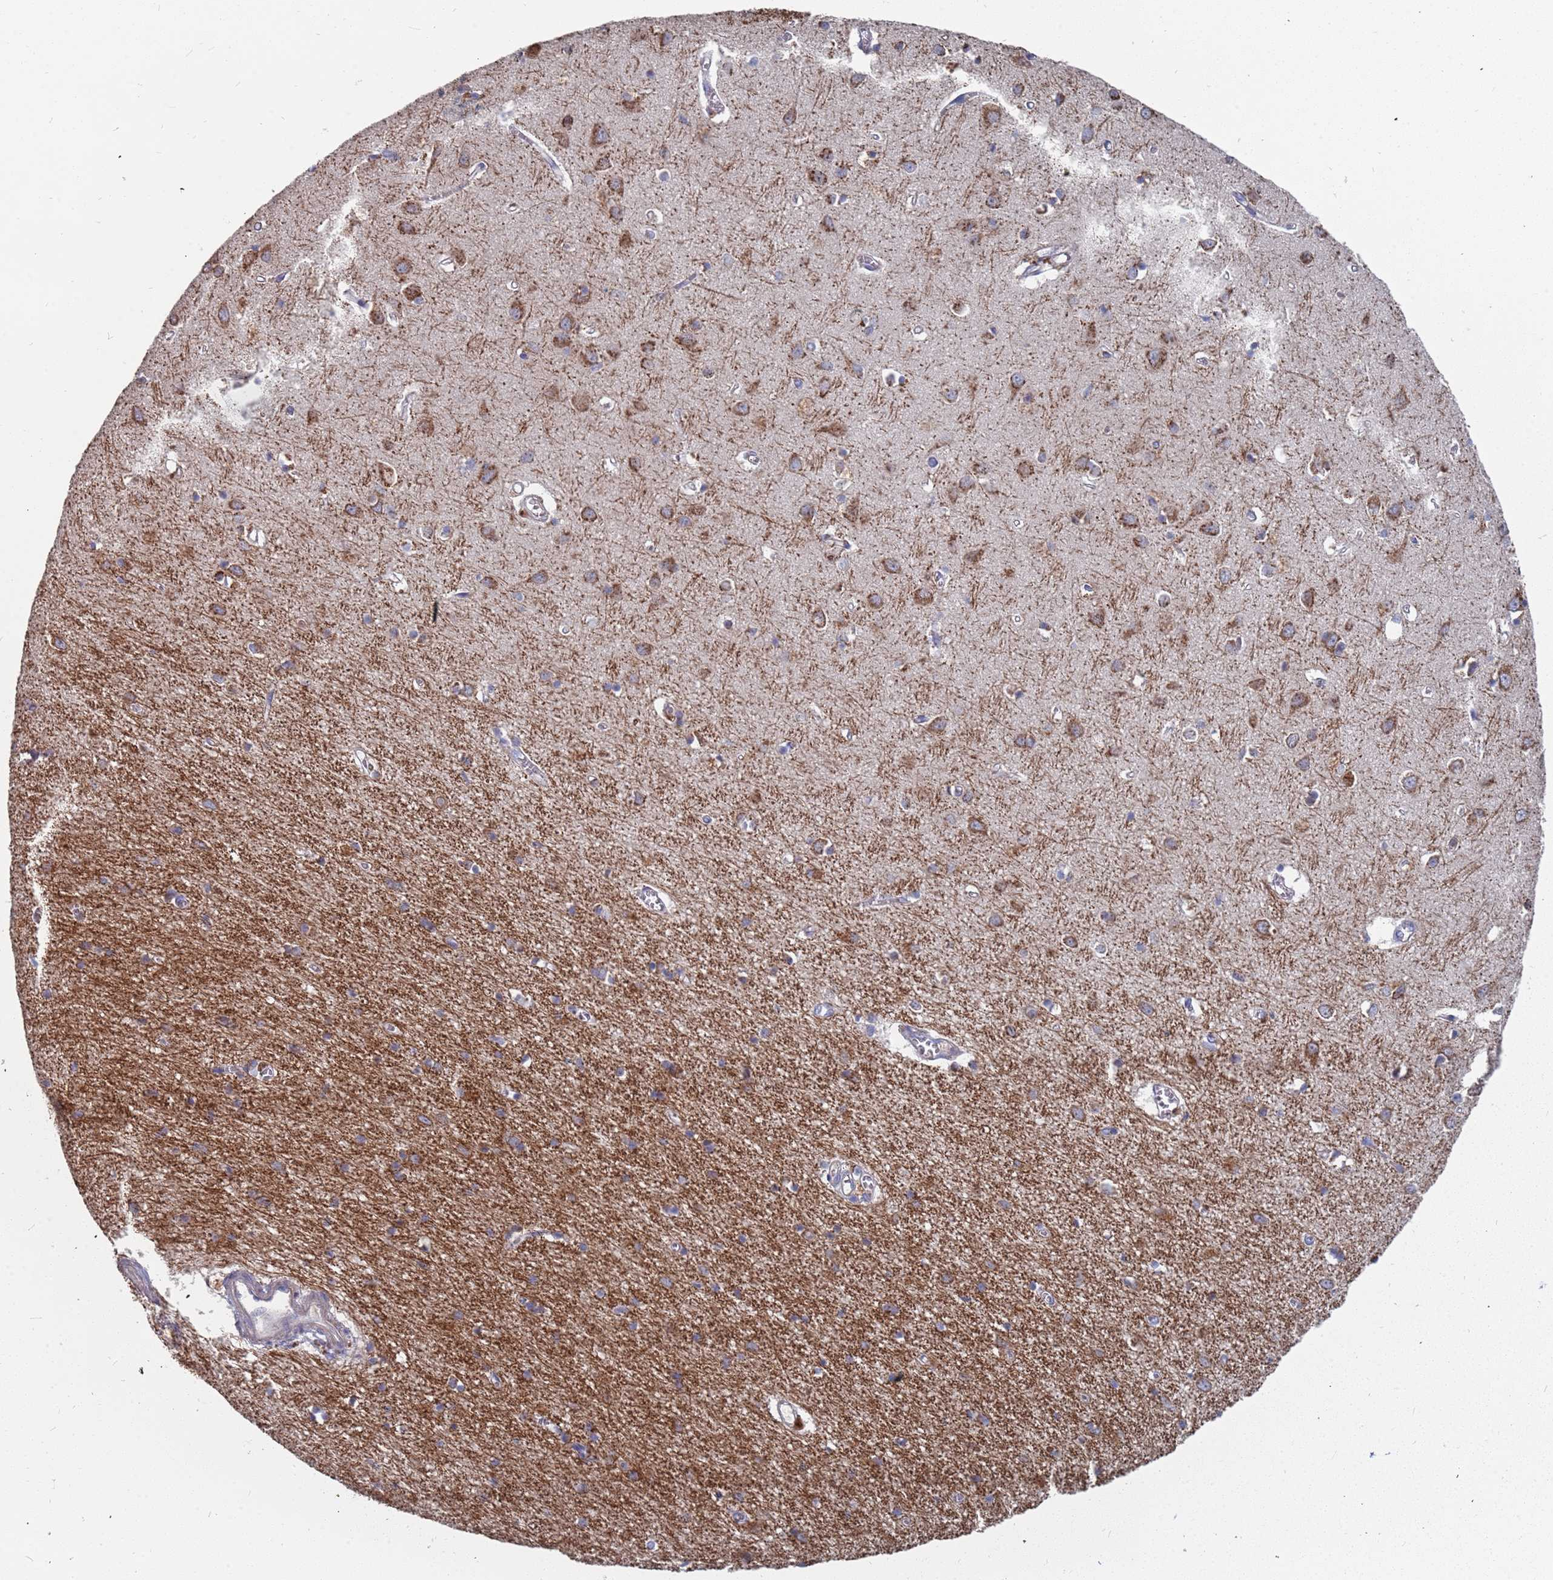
{"staining": {"intensity": "negative", "quantity": "none", "location": "none"}, "tissue": "cerebral cortex", "cell_type": "Endothelial cells", "image_type": "normal", "snomed": [{"axis": "morphology", "description": "Normal tissue, NOS"}, {"axis": "topography", "description": "Cerebral cortex"}], "caption": "Immunohistochemical staining of unremarkable cerebral cortex demonstrates no significant positivity in endothelial cells. The staining was performed using DAB to visualize the protein expression in brown, while the nuclei were stained in blue with hematoxylin (Magnification: 20x).", "gene": "TCEANC2", "patient": {"sex": "female", "age": 64}}